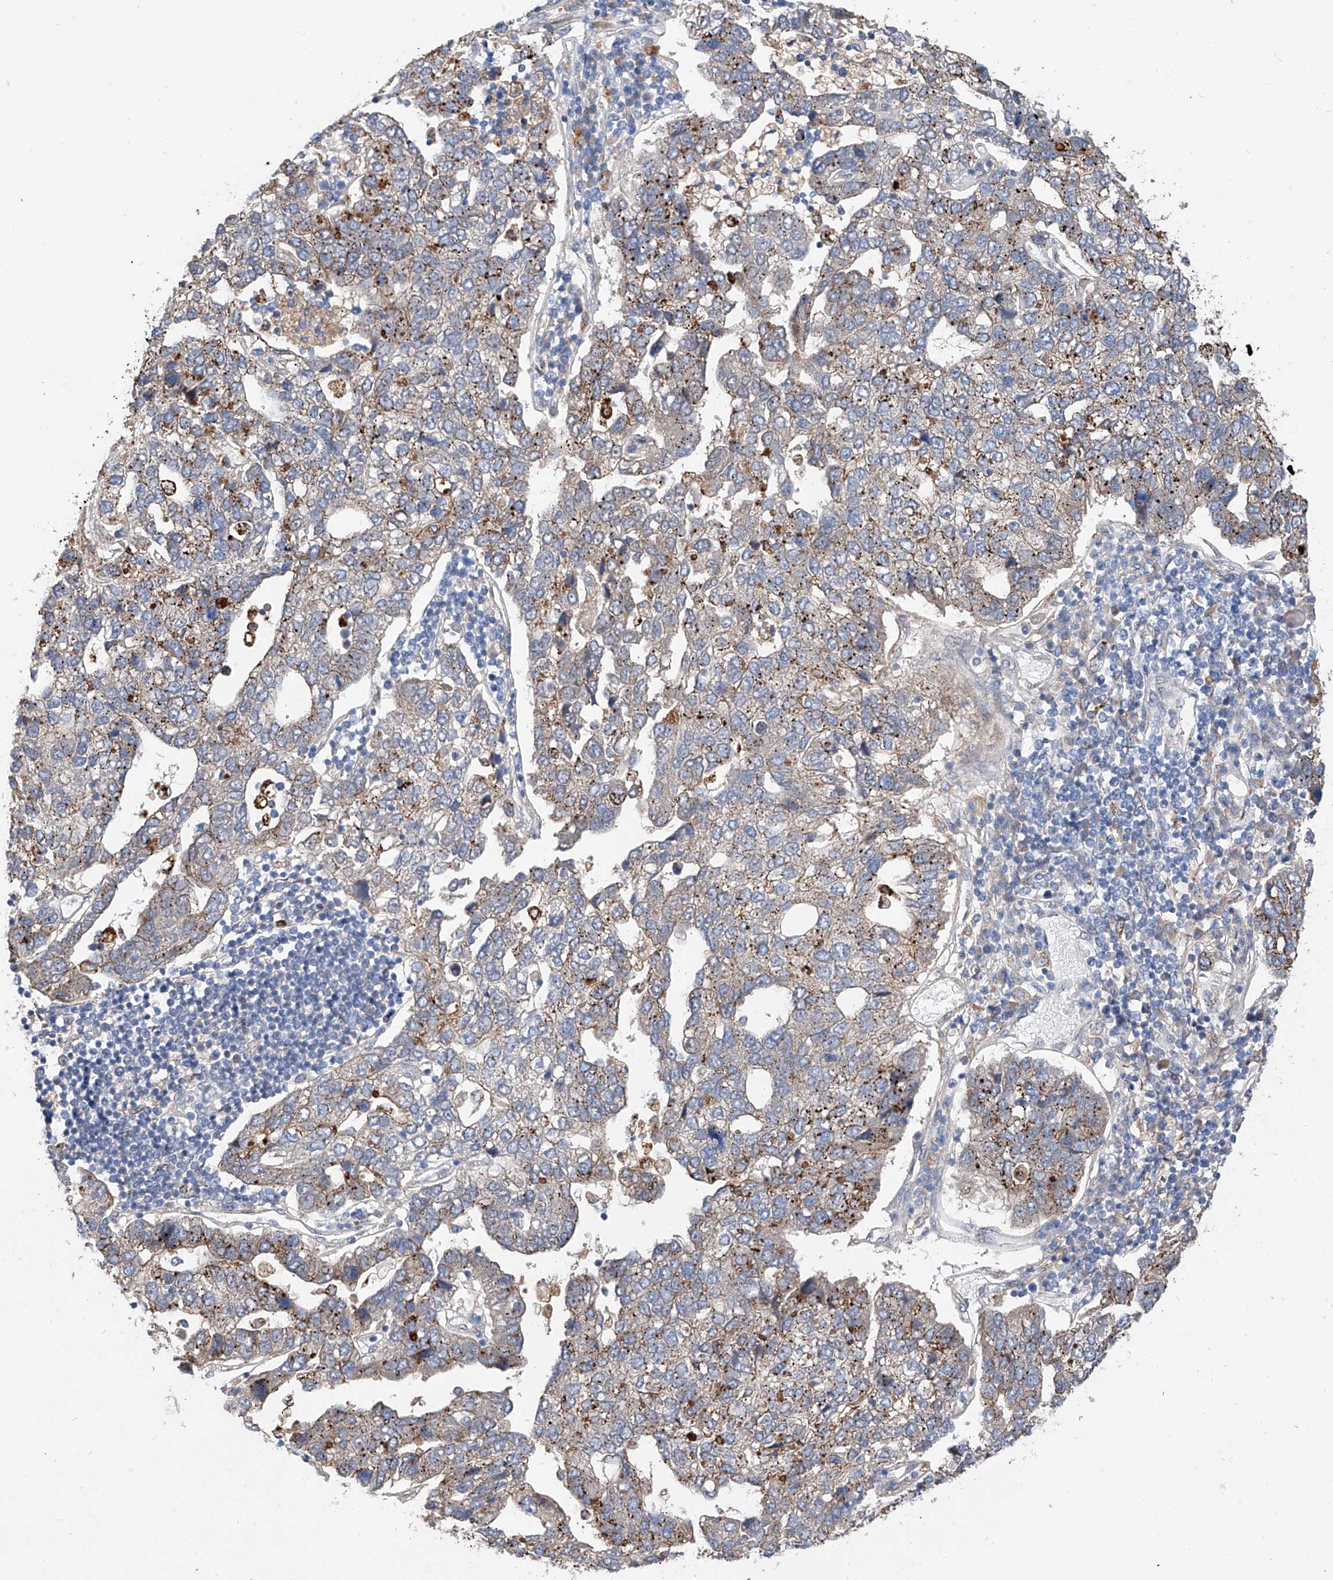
{"staining": {"intensity": "moderate", "quantity": "<25%", "location": "cytoplasmic/membranous"}, "tissue": "pancreatic cancer", "cell_type": "Tumor cells", "image_type": "cancer", "snomed": [{"axis": "morphology", "description": "Adenocarcinoma, NOS"}, {"axis": "topography", "description": "Pancreas"}], "caption": "IHC (DAB) staining of human pancreatic cancer demonstrates moderate cytoplasmic/membranous protein staining in approximately <25% of tumor cells.", "gene": "MAGEE2", "patient": {"sex": "female", "age": 61}}